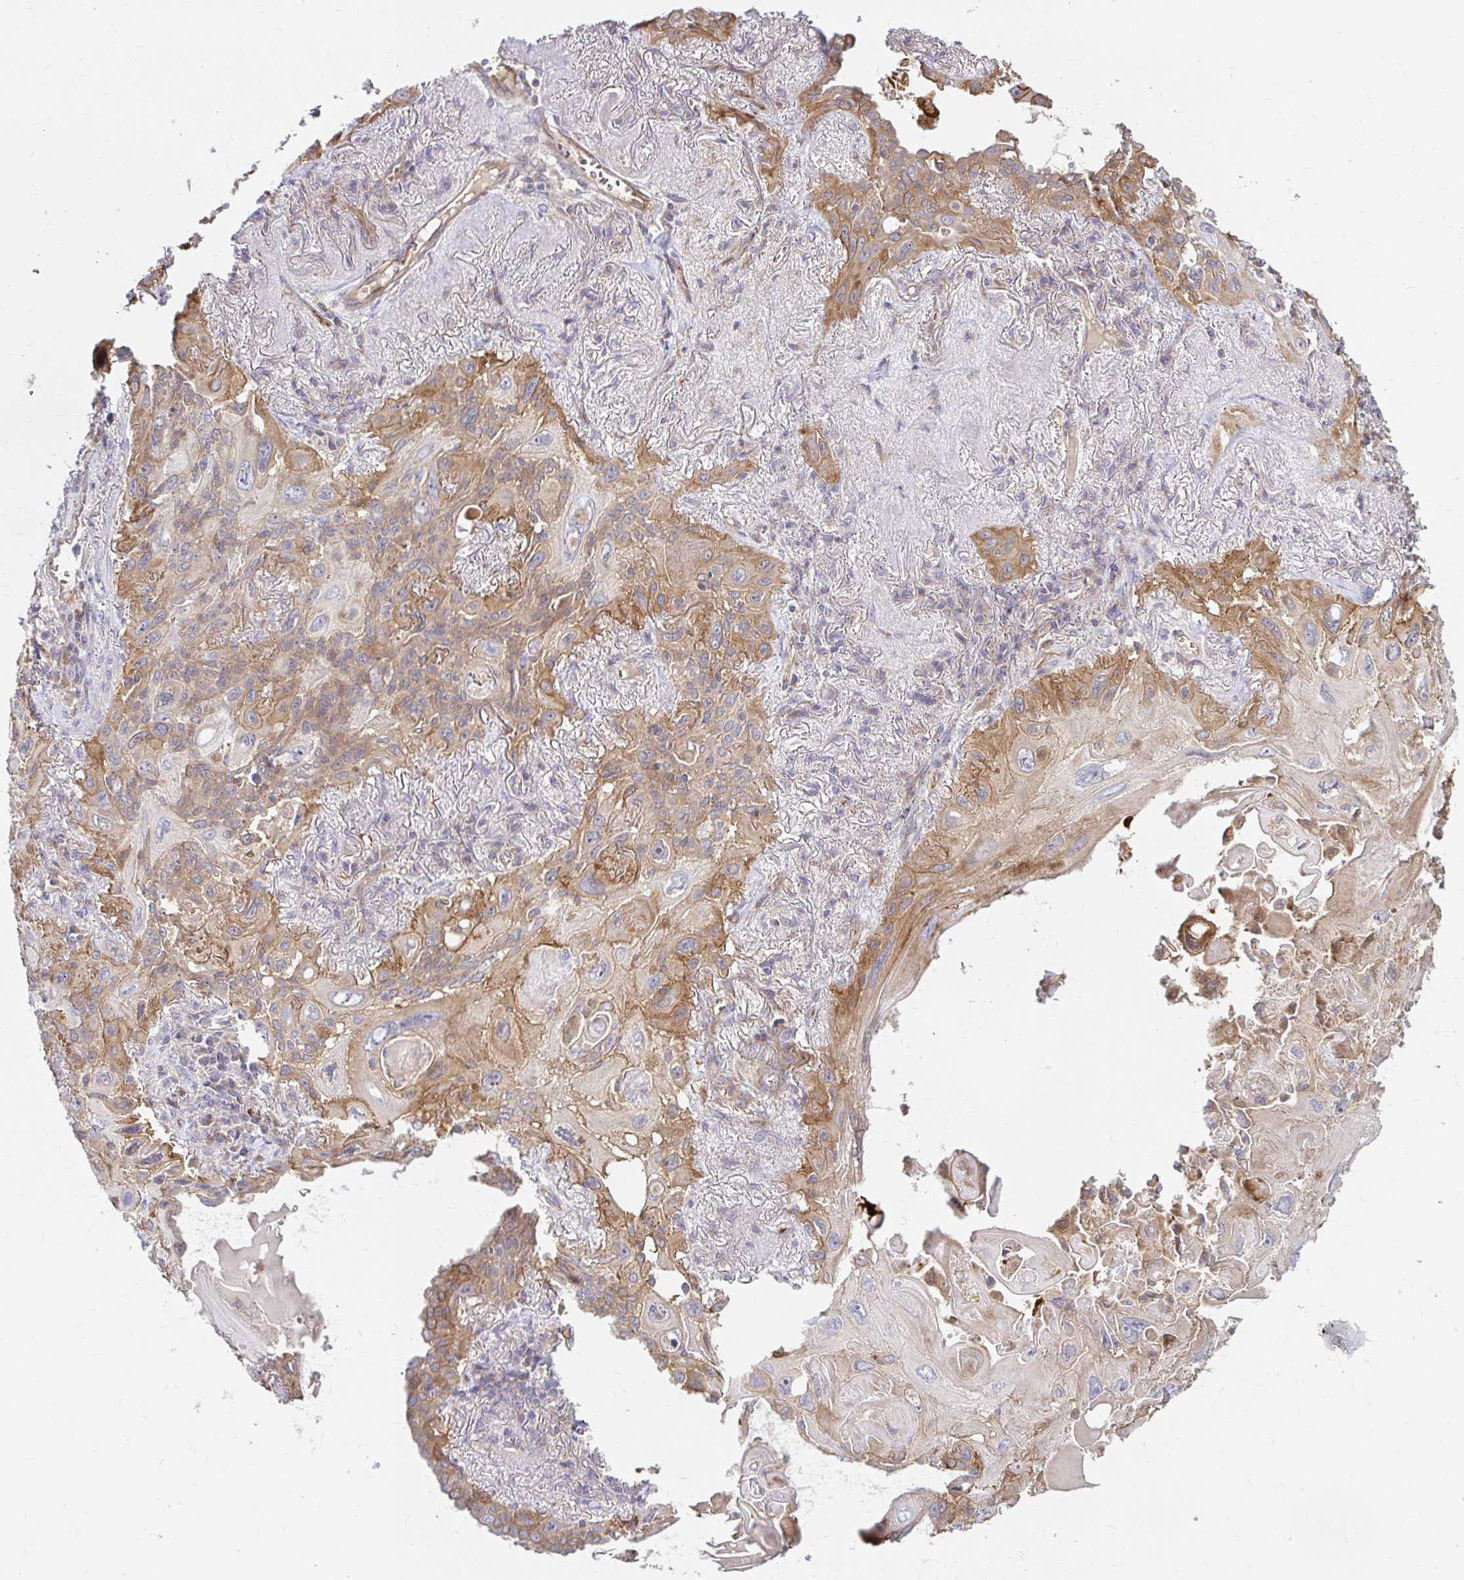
{"staining": {"intensity": "moderate", "quantity": "<25%", "location": "cytoplasmic/membranous"}, "tissue": "lung cancer", "cell_type": "Tumor cells", "image_type": "cancer", "snomed": [{"axis": "morphology", "description": "Squamous cell carcinoma, NOS"}, {"axis": "topography", "description": "Lung"}], "caption": "Human squamous cell carcinoma (lung) stained for a protein (brown) displays moderate cytoplasmic/membranous positive expression in about <25% of tumor cells.", "gene": "ITGA2", "patient": {"sex": "male", "age": 79}}